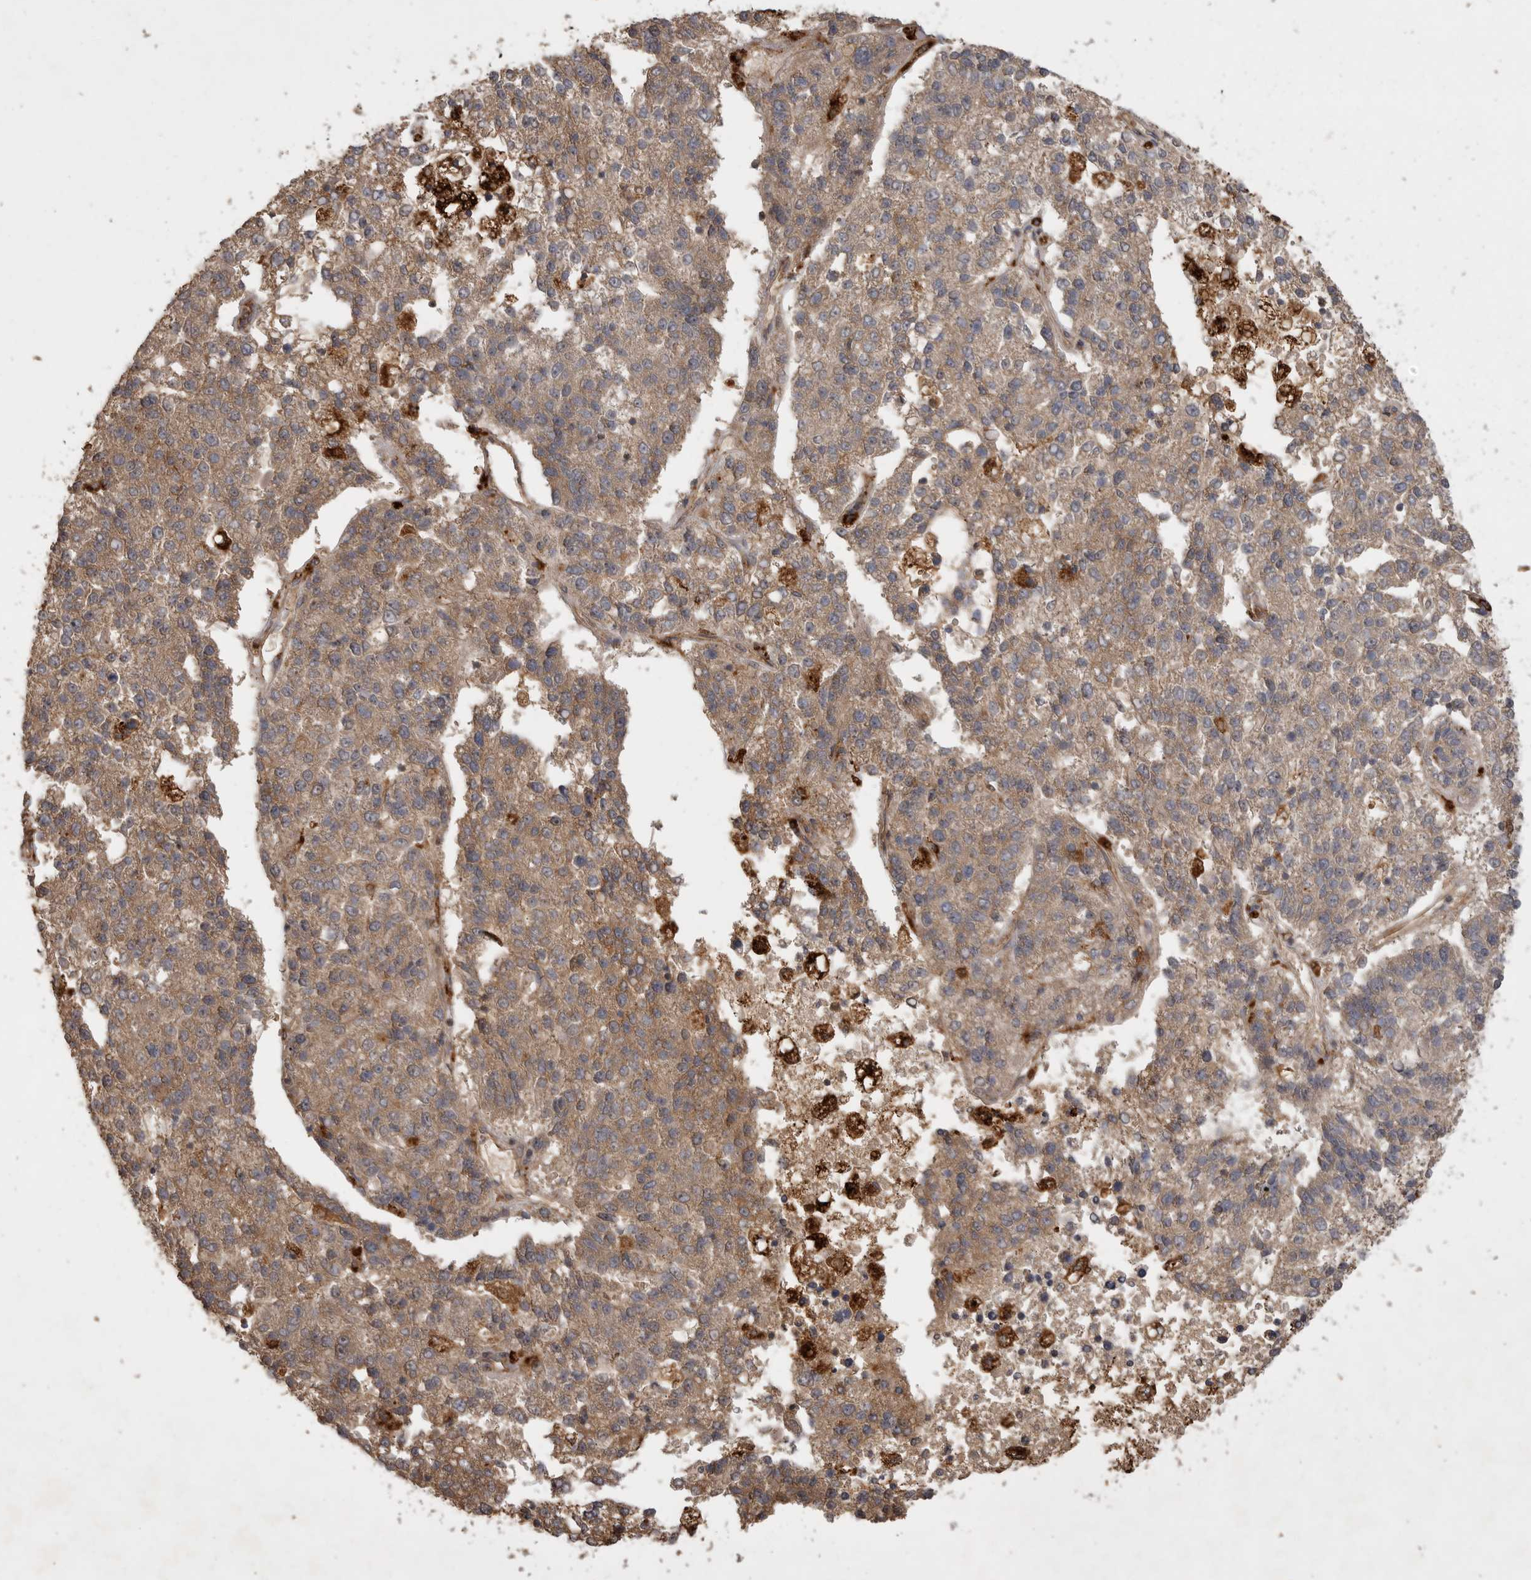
{"staining": {"intensity": "moderate", "quantity": ">75%", "location": "cytoplasmic/membranous"}, "tissue": "pancreatic cancer", "cell_type": "Tumor cells", "image_type": "cancer", "snomed": [{"axis": "morphology", "description": "Adenocarcinoma, NOS"}, {"axis": "topography", "description": "Pancreas"}], "caption": "Tumor cells reveal medium levels of moderate cytoplasmic/membranous expression in about >75% of cells in human pancreatic adenocarcinoma.", "gene": "ZNF232", "patient": {"sex": "female", "age": 61}}